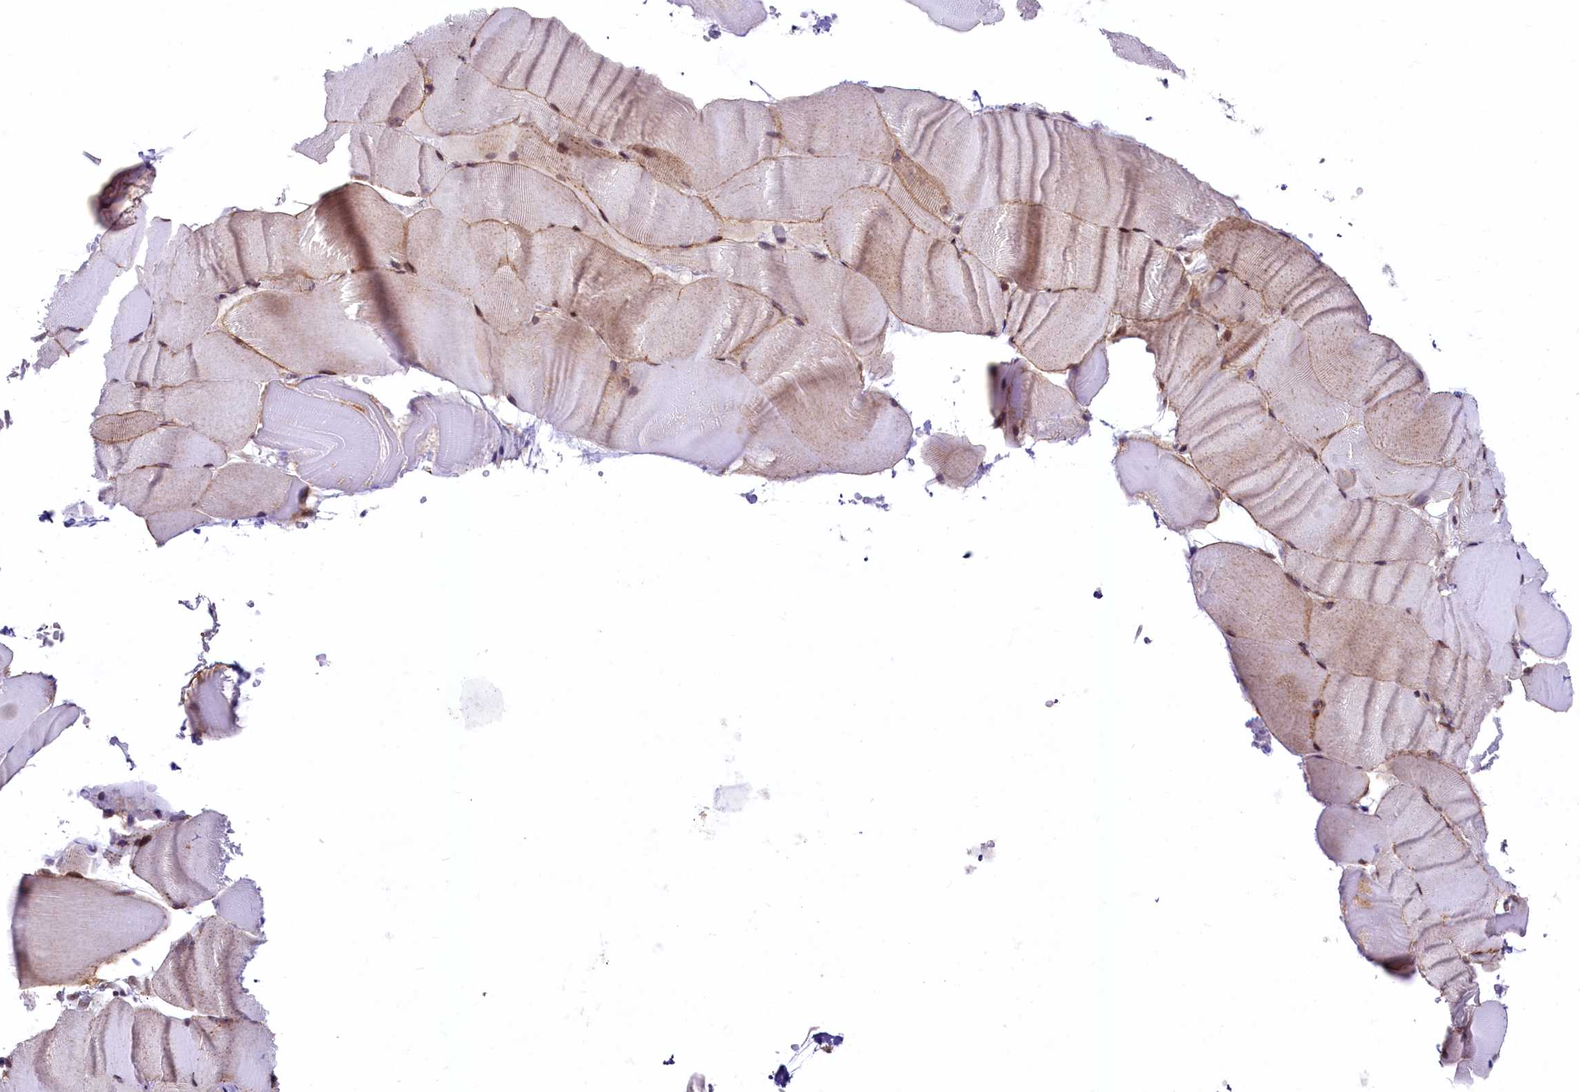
{"staining": {"intensity": "moderate", "quantity": "<25%", "location": "nuclear"}, "tissue": "skeletal muscle", "cell_type": "Myocytes", "image_type": "normal", "snomed": [{"axis": "morphology", "description": "Normal tissue, NOS"}, {"axis": "topography", "description": "Skeletal muscle"}, {"axis": "topography", "description": "Parathyroid gland"}], "caption": "Brown immunohistochemical staining in normal skeletal muscle exhibits moderate nuclear staining in approximately <25% of myocytes. Using DAB (brown) and hematoxylin (blue) stains, captured at high magnification using brightfield microscopy.", "gene": "ANKS3", "patient": {"sex": "female", "age": 37}}